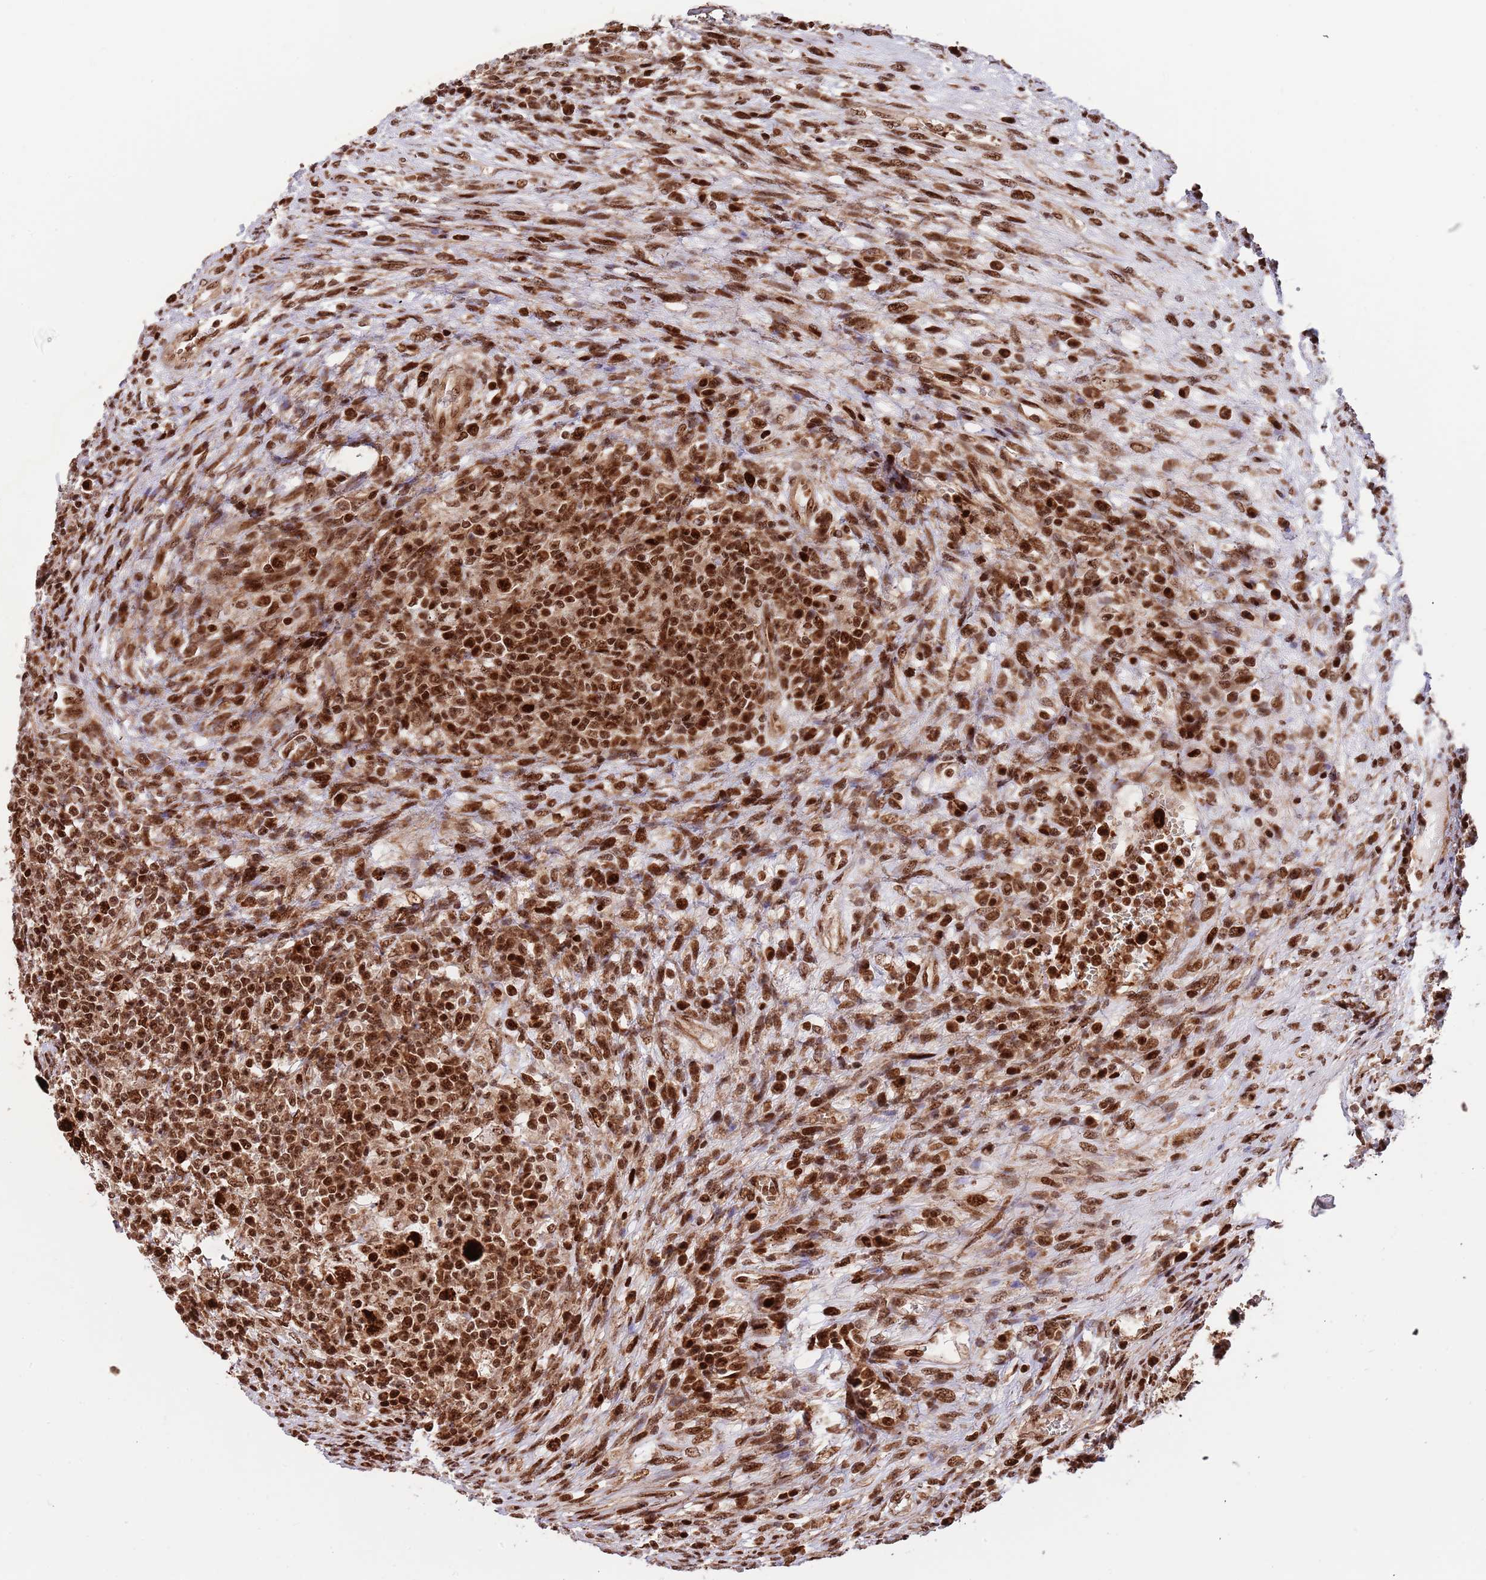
{"staining": {"intensity": "strong", "quantity": ">75%", "location": "nuclear"}, "tissue": "testis cancer", "cell_type": "Tumor cells", "image_type": "cancer", "snomed": [{"axis": "morphology", "description": "Carcinoma, Embryonal, NOS"}, {"axis": "topography", "description": "Testis"}], "caption": "This photomicrograph demonstrates immunohistochemistry staining of human testis cancer (embryonal carcinoma), with high strong nuclear staining in approximately >75% of tumor cells.", "gene": "RIF1", "patient": {"sex": "male", "age": 26}}